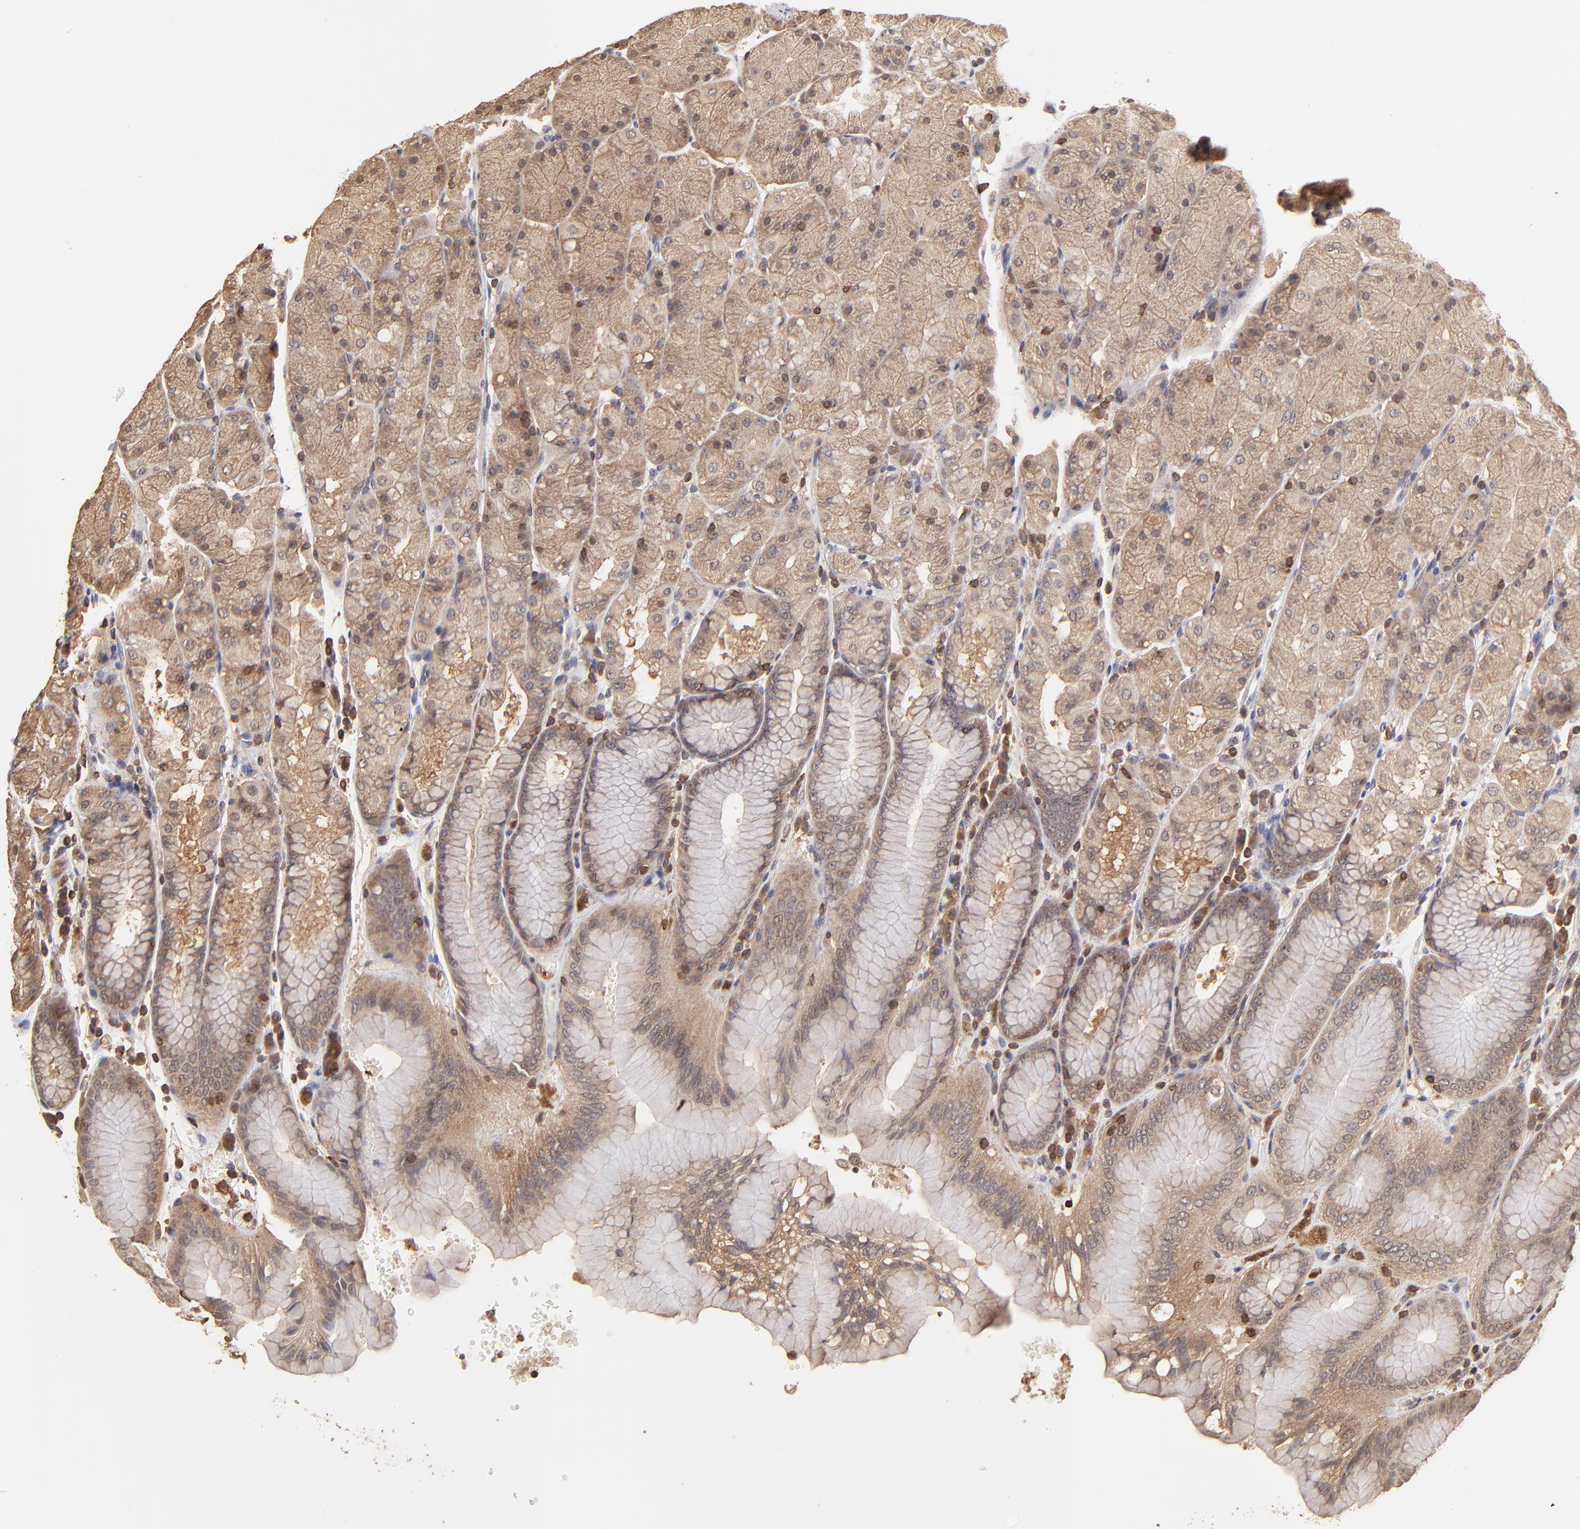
{"staining": {"intensity": "moderate", "quantity": ">75%", "location": "cytoplasmic/membranous"}, "tissue": "stomach", "cell_type": "Glandular cells", "image_type": "normal", "snomed": [{"axis": "morphology", "description": "Normal tissue, NOS"}, {"axis": "topography", "description": "Stomach, upper"}, {"axis": "topography", "description": "Stomach"}], "caption": "This photomicrograph shows immunohistochemistry (IHC) staining of unremarkable stomach, with medium moderate cytoplasmic/membranous expression in about >75% of glandular cells.", "gene": "STON2", "patient": {"sex": "male", "age": 76}}